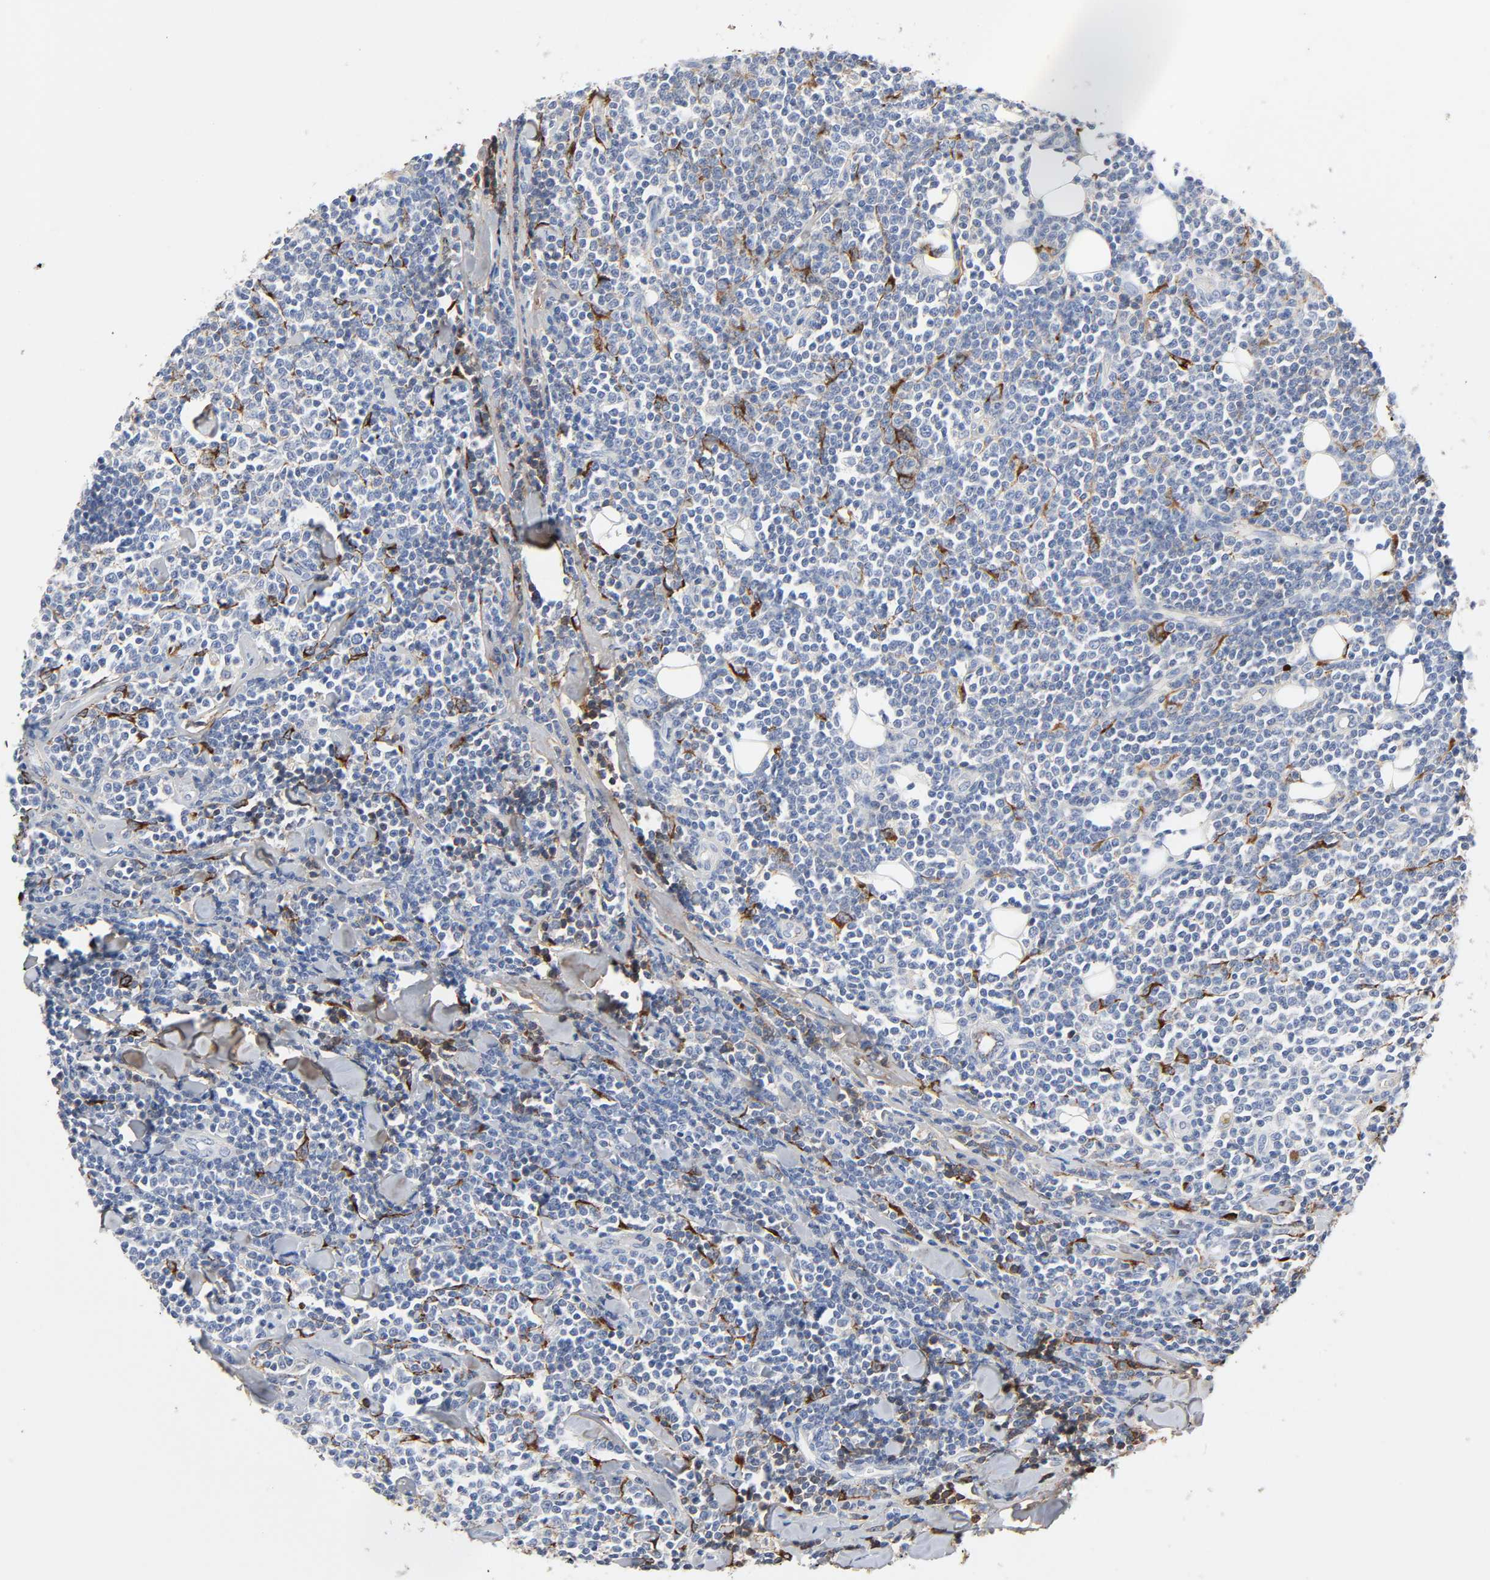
{"staining": {"intensity": "negative", "quantity": "none", "location": "none"}, "tissue": "lymphoma", "cell_type": "Tumor cells", "image_type": "cancer", "snomed": [{"axis": "morphology", "description": "Malignant lymphoma, non-Hodgkin's type, Low grade"}, {"axis": "topography", "description": "Soft tissue"}], "caption": "Tumor cells are negative for brown protein staining in low-grade malignant lymphoma, non-Hodgkin's type. (DAB (3,3'-diaminobenzidine) immunohistochemistry visualized using brightfield microscopy, high magnification).", "gene": "C3", "patient": {"sex": "male", "age": 92}}